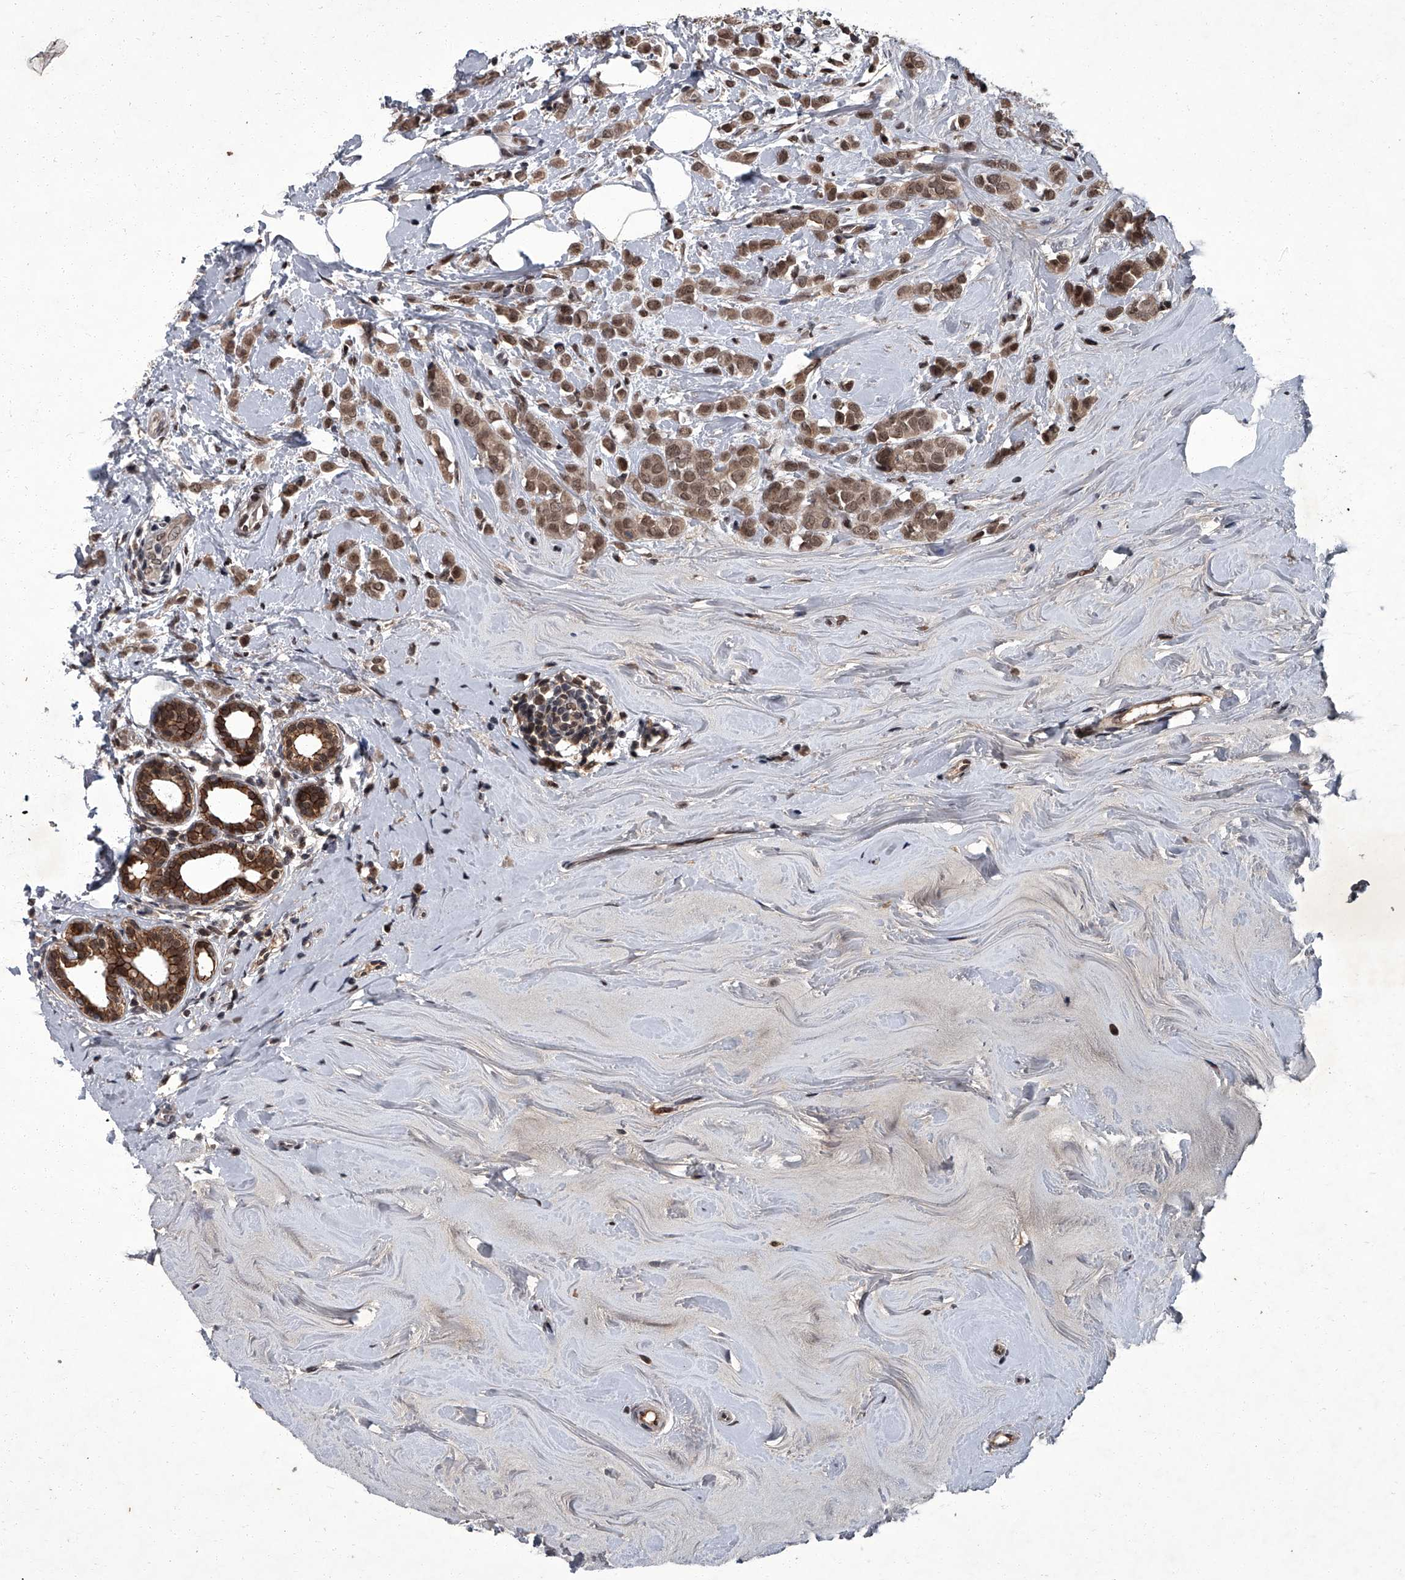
{"staining": {"intensity": "moderate", "quantity": ">75%", "location": "cytoplasmic/membranous,nuclear"}, "tissue": "breast cancer", "cell_type": "Tumor cells", "image_type": "cancer", "snomed": [{"axis": "morphology", "description": "Lobular carcinoma"}, {"axis": "topography", "description": "Breast"}], "caption": "About >75% of tumor cells in human breast cancer (lobular carcinoma) exhibit moderate cytoplasmic/membranous and nuclear protein positivity as visualized by brown immunohistochemical staining.", "gene": "ZNF518B", "patient": {"sex": "female", "age": 47}}